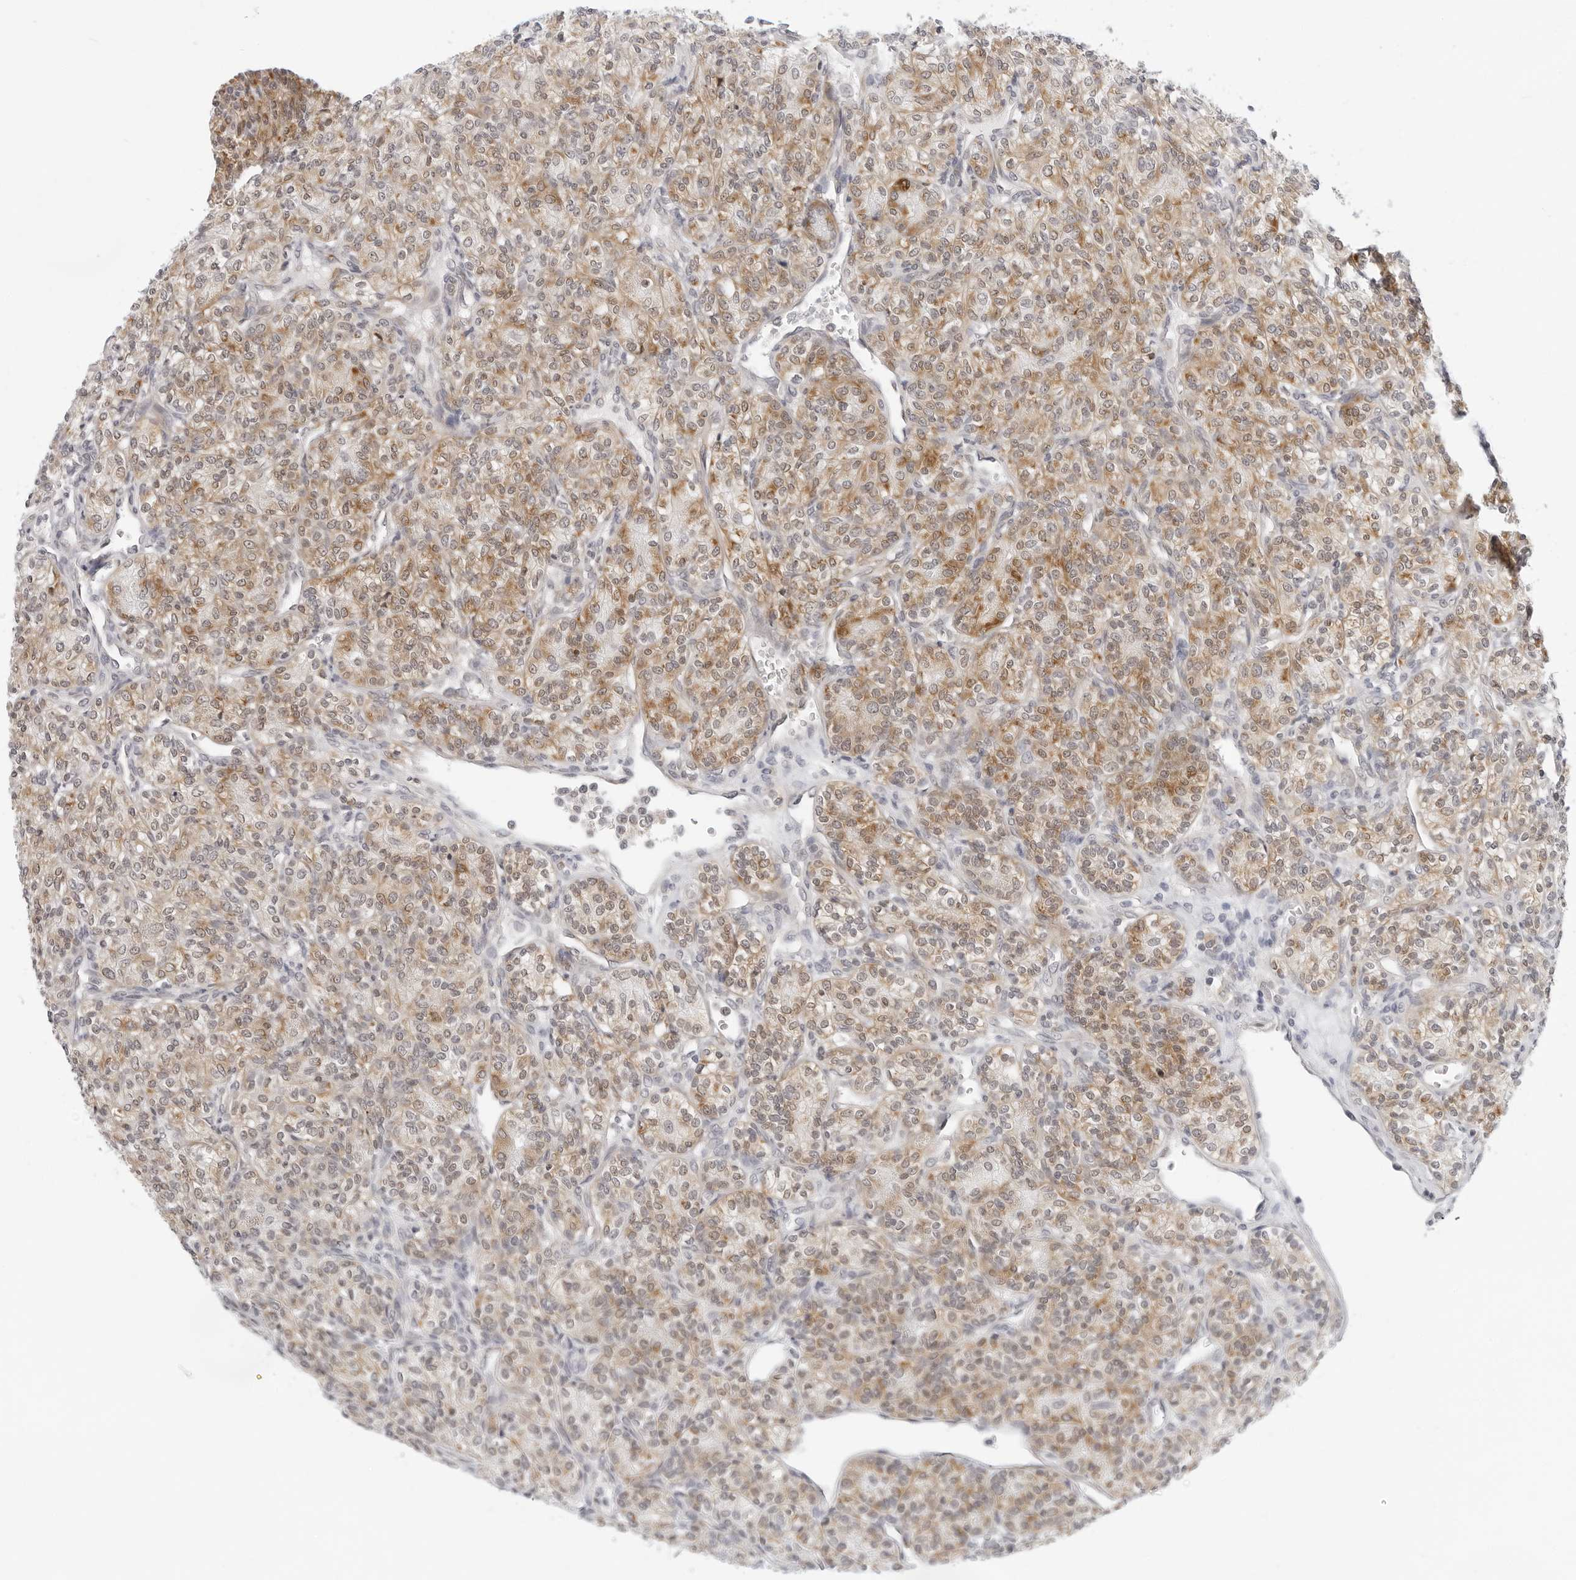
{"staining": {"intensity": "moderate", "quantity": ">75%", "location": "cytoplasmic/membranous"}, "tissue": "renal cancer", "cell_type": "Tumor cells", "image_type": "cancer", "snomed": [{"axis": "morphology", "description": "Adenocarcinoma, NOS"}, {"axis": "topography", "description": "Kidney"}], "caption": "Immunohistochemistry (IHC) micrograph of neoplastic tissue: adenocarcinoma (renal) stained using IHC shows medium levels of moderate protein expression localized specifically in the cytoplasmic/membranous of tumor cells, appearing as a cytoplasmic/membranous brown color.", "gene": "CIART", "patient": {"sex": "male", "age": 77}}